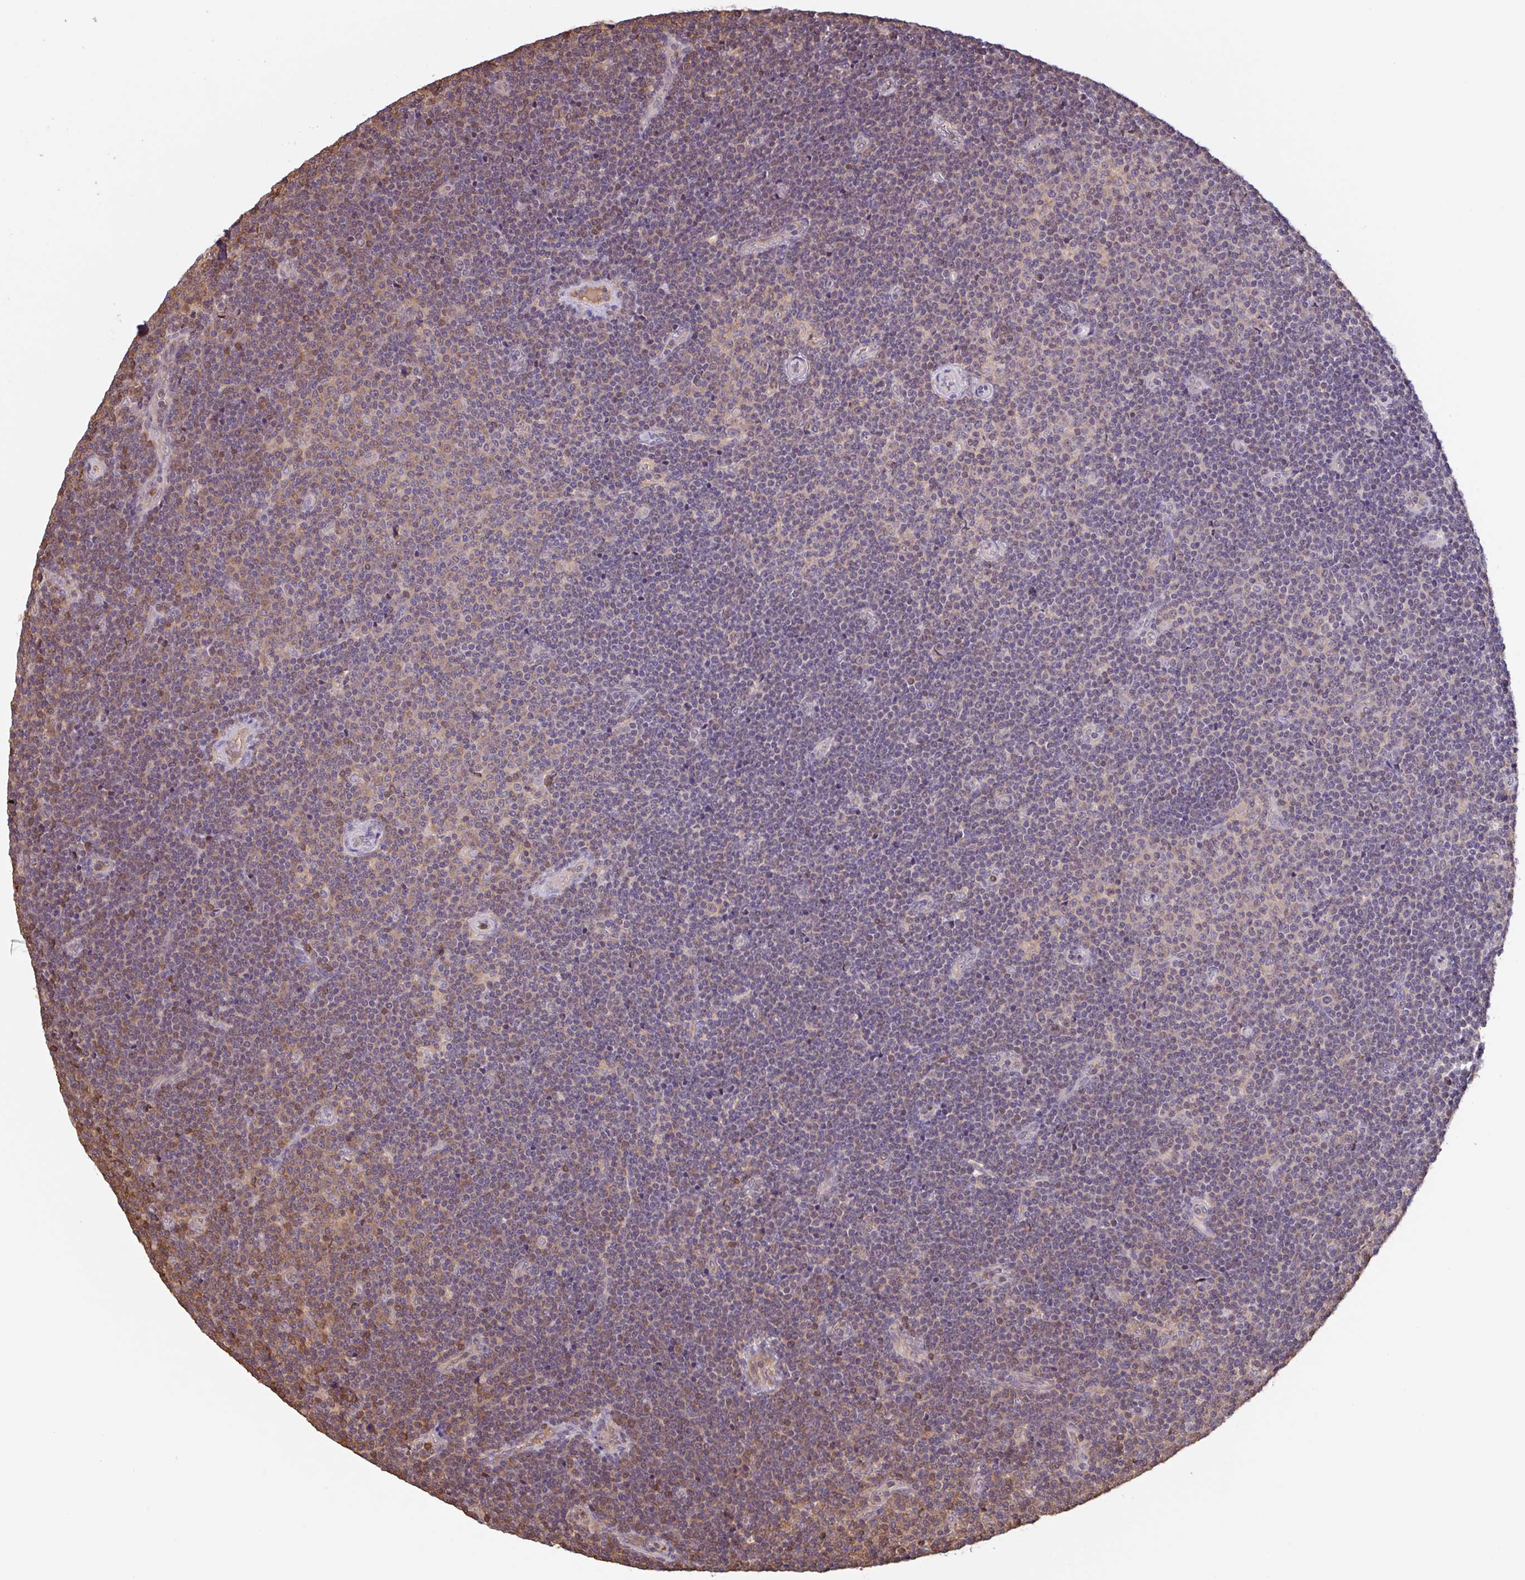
{"staining": {"intensity": "moderate", "quantity": "<25%", "location": "cytoplasmic/membranous"}, "tissue": "lymphoma", "cell_type": "Tumor cells", "image_type": "cancer", "snomed": [{"axis": "morphology", "description": "Malignant lymphoma, non-Hodgkin's type, Low grade"}, {"axis": "topography", "description": "Lymph node"}], "caption": "This photomicrograph reveals low-grade malignant lymphoma, non-Hodgkin's type stained with immunohistochemistry to label a protein in brown. The cytoplasmic/membranous of tumor cells show moderate positivity for the protein. Nuclei are counter-stained blue.", "gene": "OTOP2", "patient": {"sex": "male", "age": 48}}